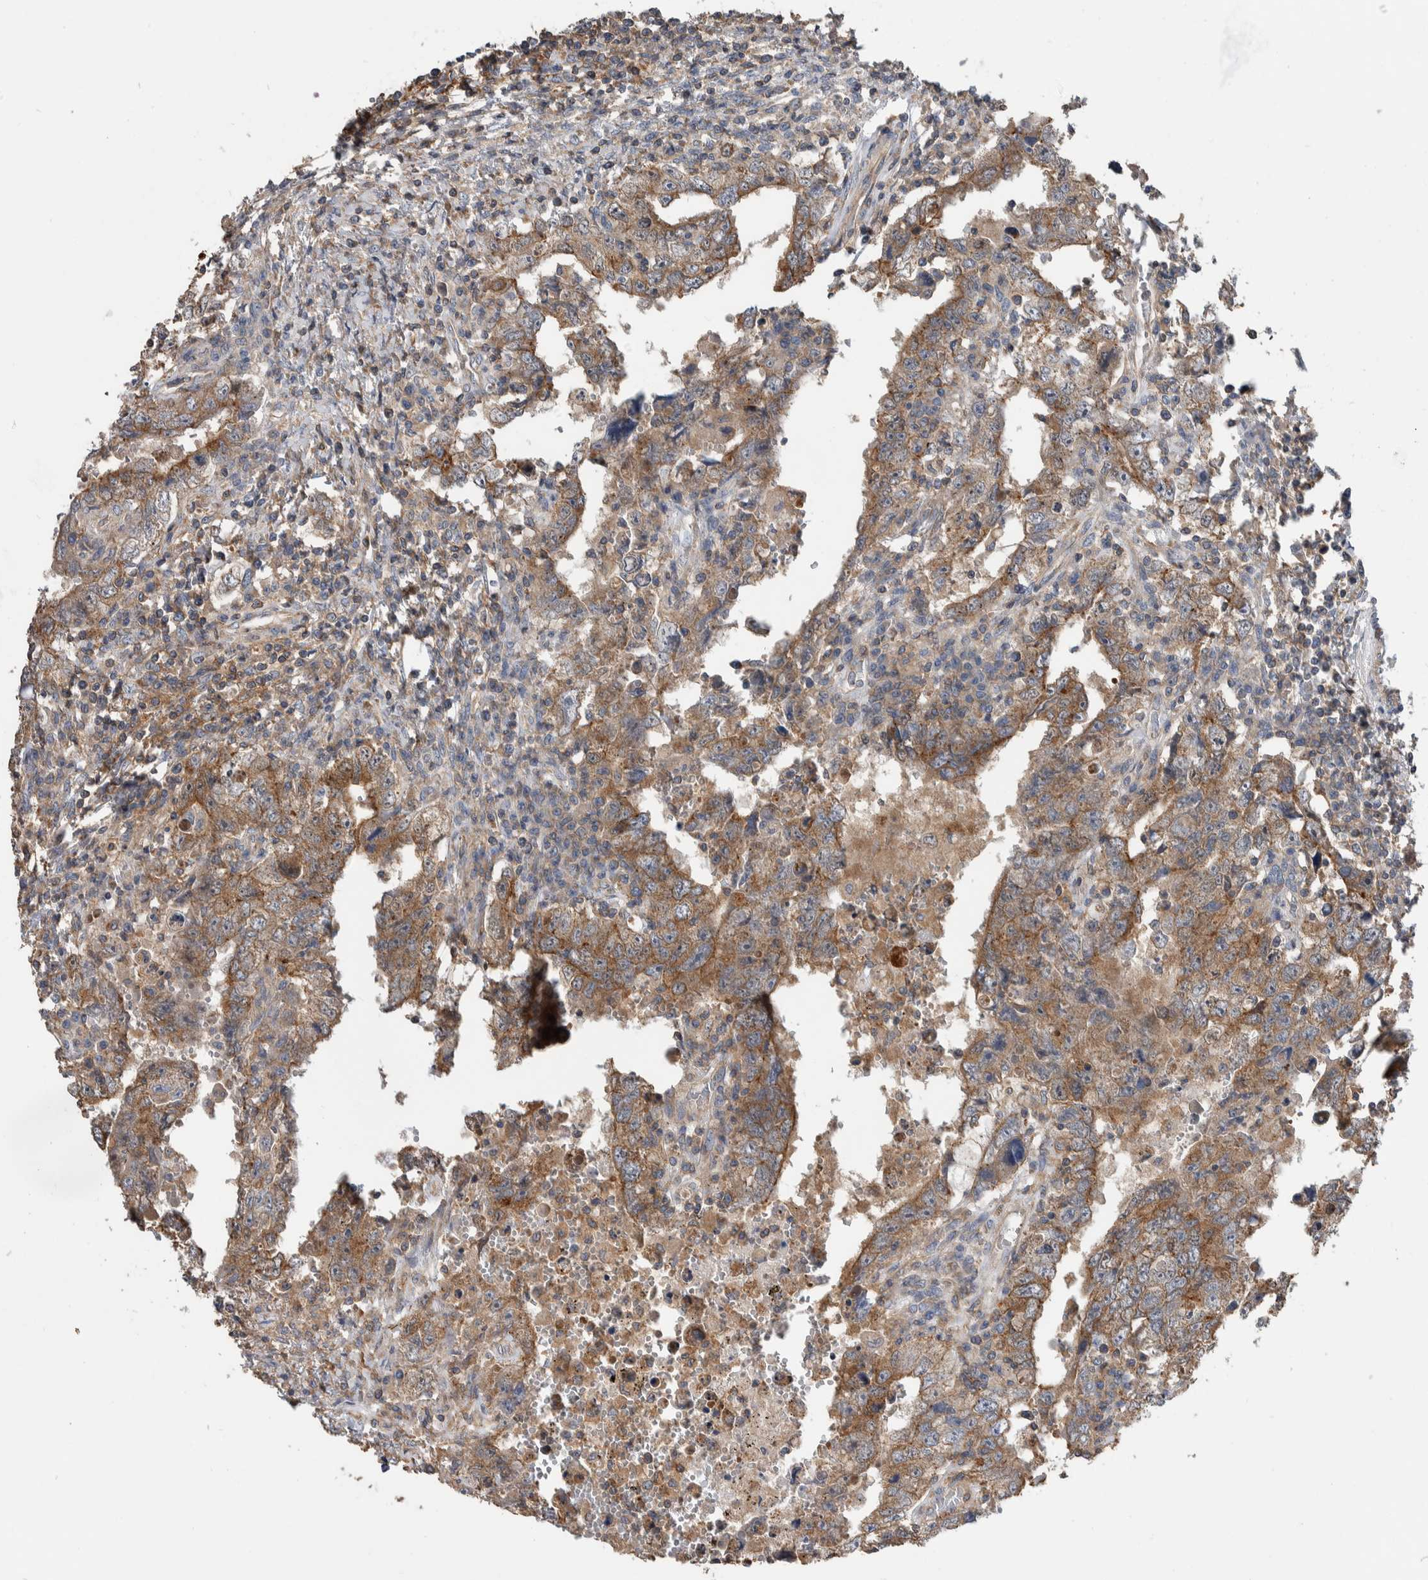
{"staining": {"intensity": "moderate", "quantity": "25%-75%", "location": "cytoplasmic/membranous"}, "tissue": "testis cancer", "cell_type": "Tumor cells", "image_type": "cancer", "snomed": [{"axis": "morphology", "description": "Carcinoma, Embryonal, NOS"}, {"axis": "topography", "description": "Testis"}], "caption": "A high-resolution histopathology image shows immunohistochemistry staining of embryonal carcinoma (testis), which reveals moderate cytoplasmic/membranous positivity in about 25%-75% of tumor cells.", "gene": "SDCBP", "patient": {"sex": "male", "age": 26}}